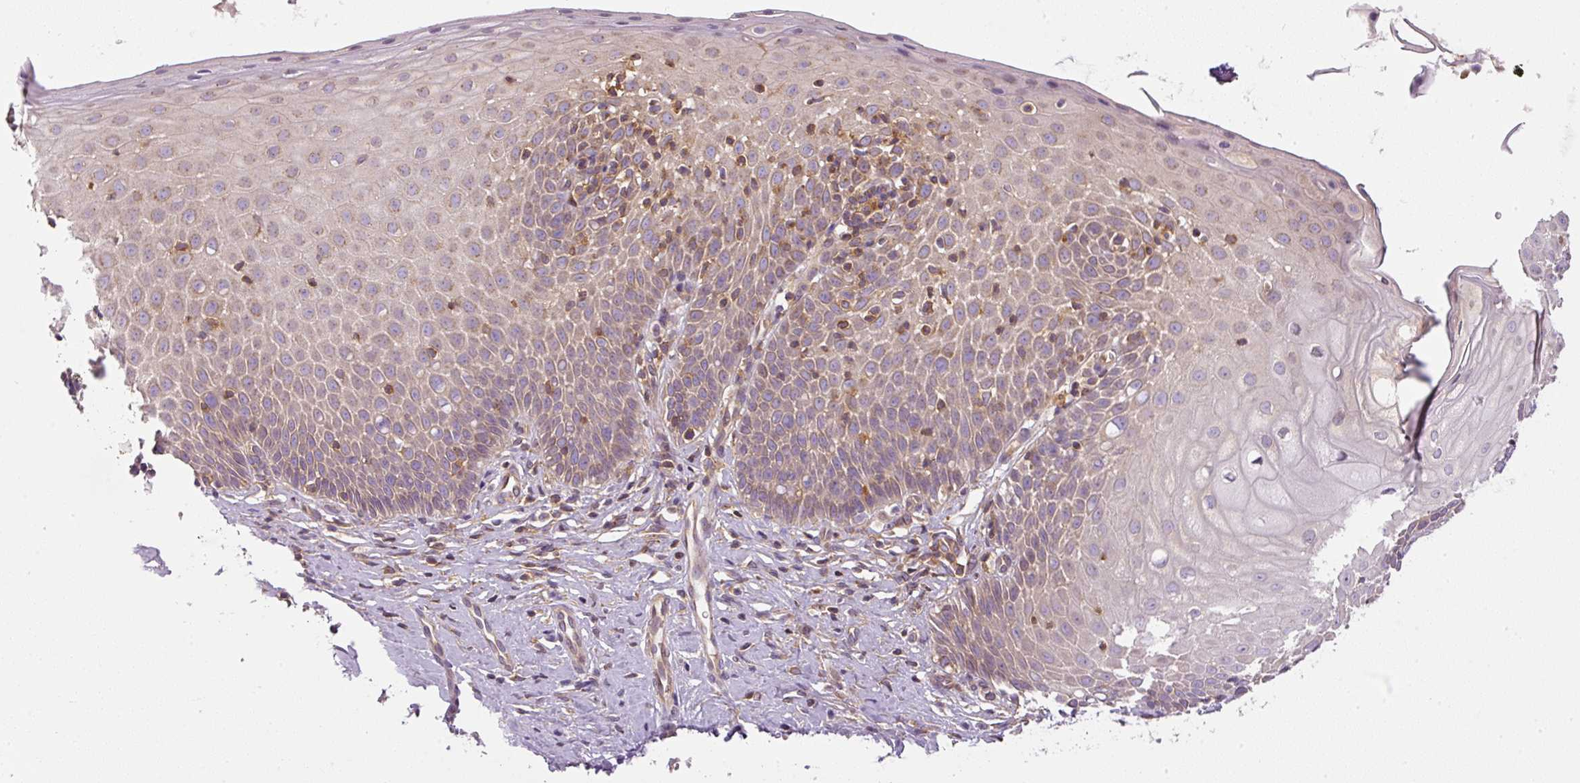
{"staining": {"intensity": "negative", "quantity": "none", "location": "none"}, "tissue": "cervix", "cell_type": "Glandular cells", "image_type": "normal", "snomed": [{"axis": "morphology", "description": "Normal tissue, NOS"}, {"axis": "topography", "description": "Cervix"}], "caption": "Immunohistochemistry (IHC) photomicrograph of unremarkable human cervix stained for a protein (brown), which shows no staining in glandular cells. (DAB (3,3'-diaminobenzidine) immunohistochemistry with hematoxylin counter stain).", "gene": "TBC1D2B", "patient": {"sex": "female", "age": 36}}